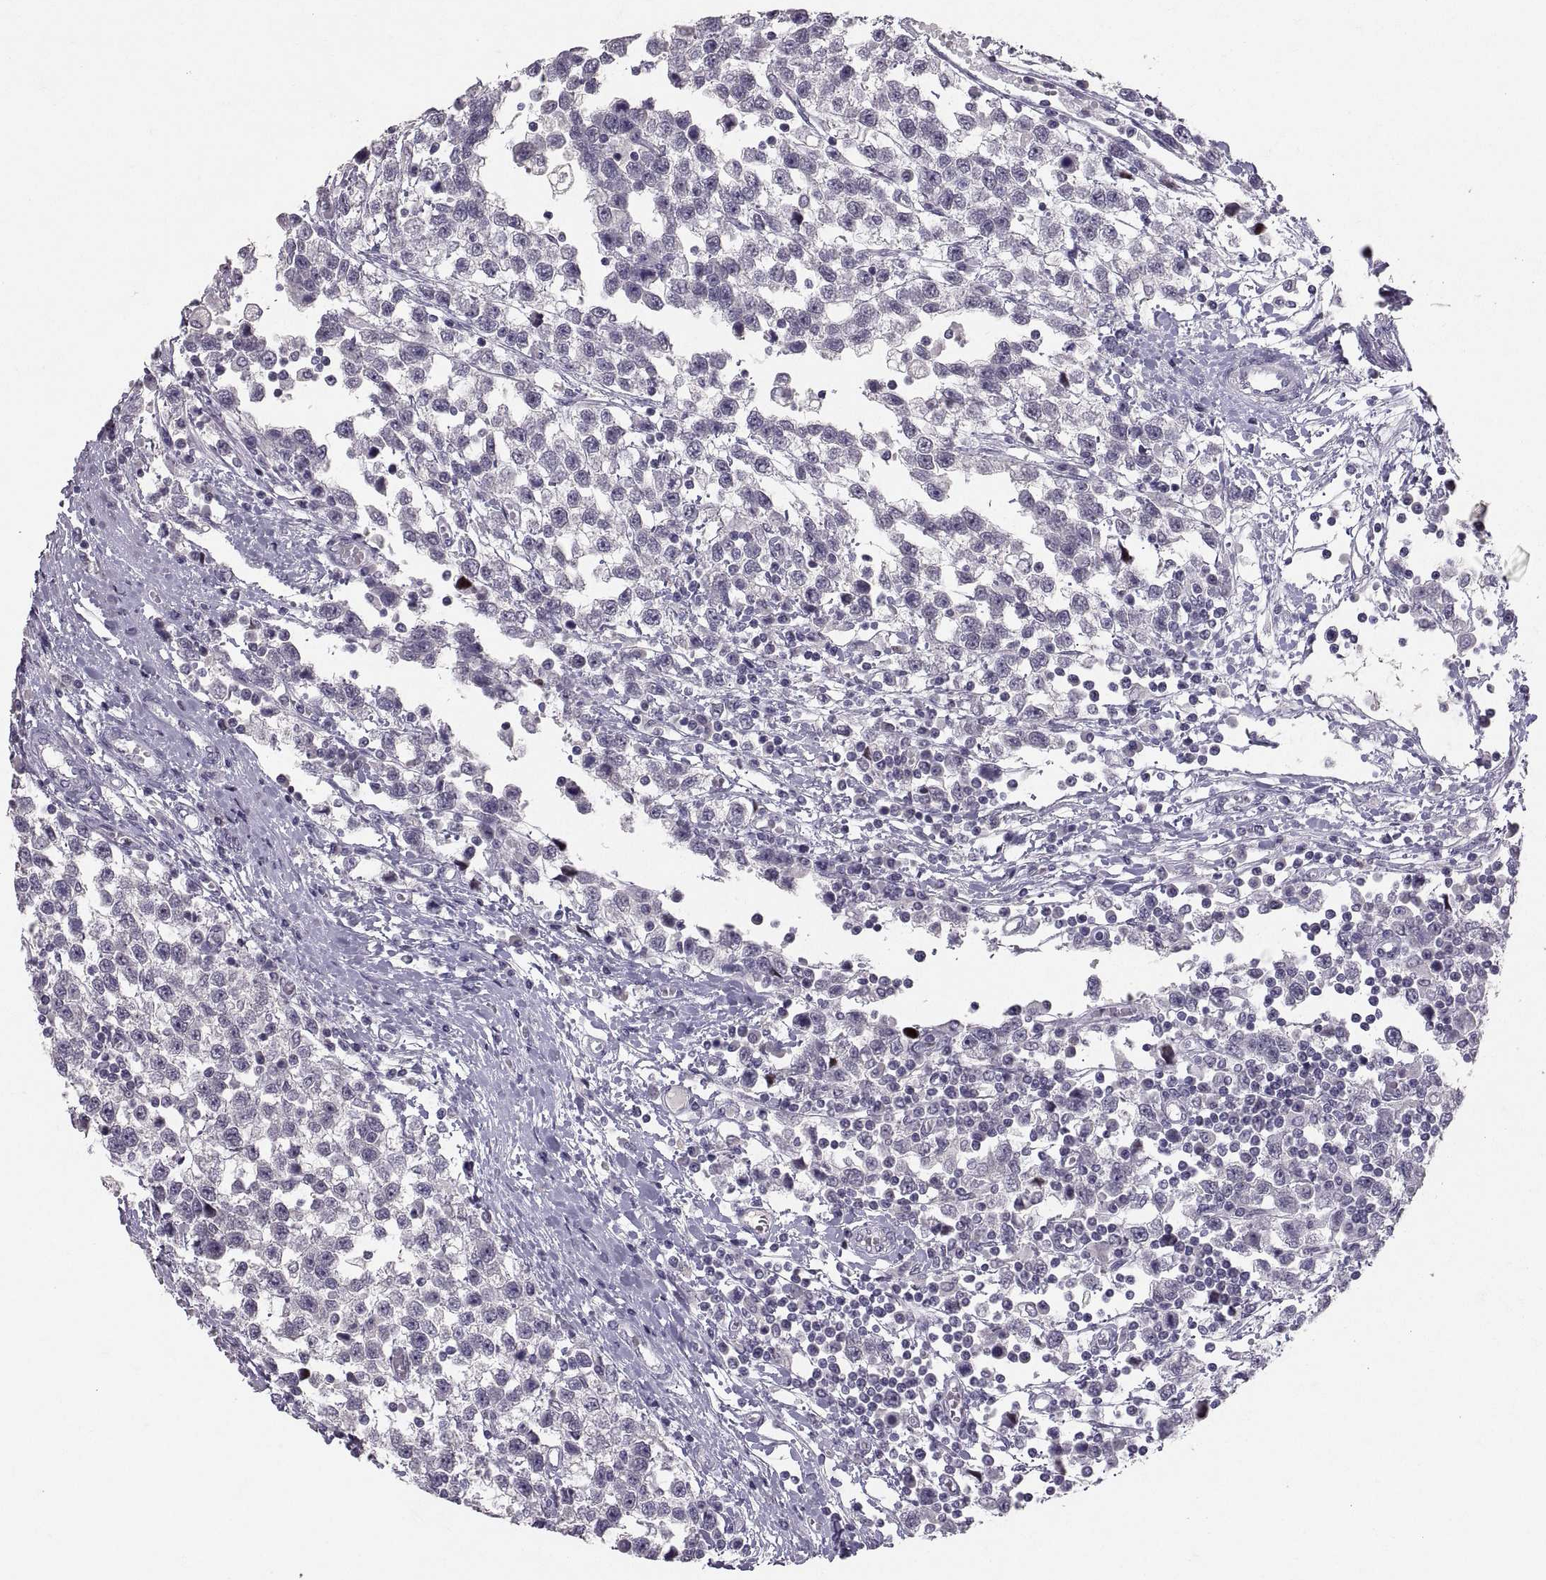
{"staining": {"intensity": "negative", "quantity": "none", "location": "none"}, "tissue": "testis cancer", "cell_type": "Tumor cells", "image_type": "cancer", "snomed": [{"axis": "morphology", "description": "Seminoma, NOS"}, {"axis": "topography", "description": "Testis"}], "caption": "IHC of human testis cancer (seminoma) exhibits no expression in tumor cells.", "gene": "PTN", "patient": {"sex": "male", "age": 34}}